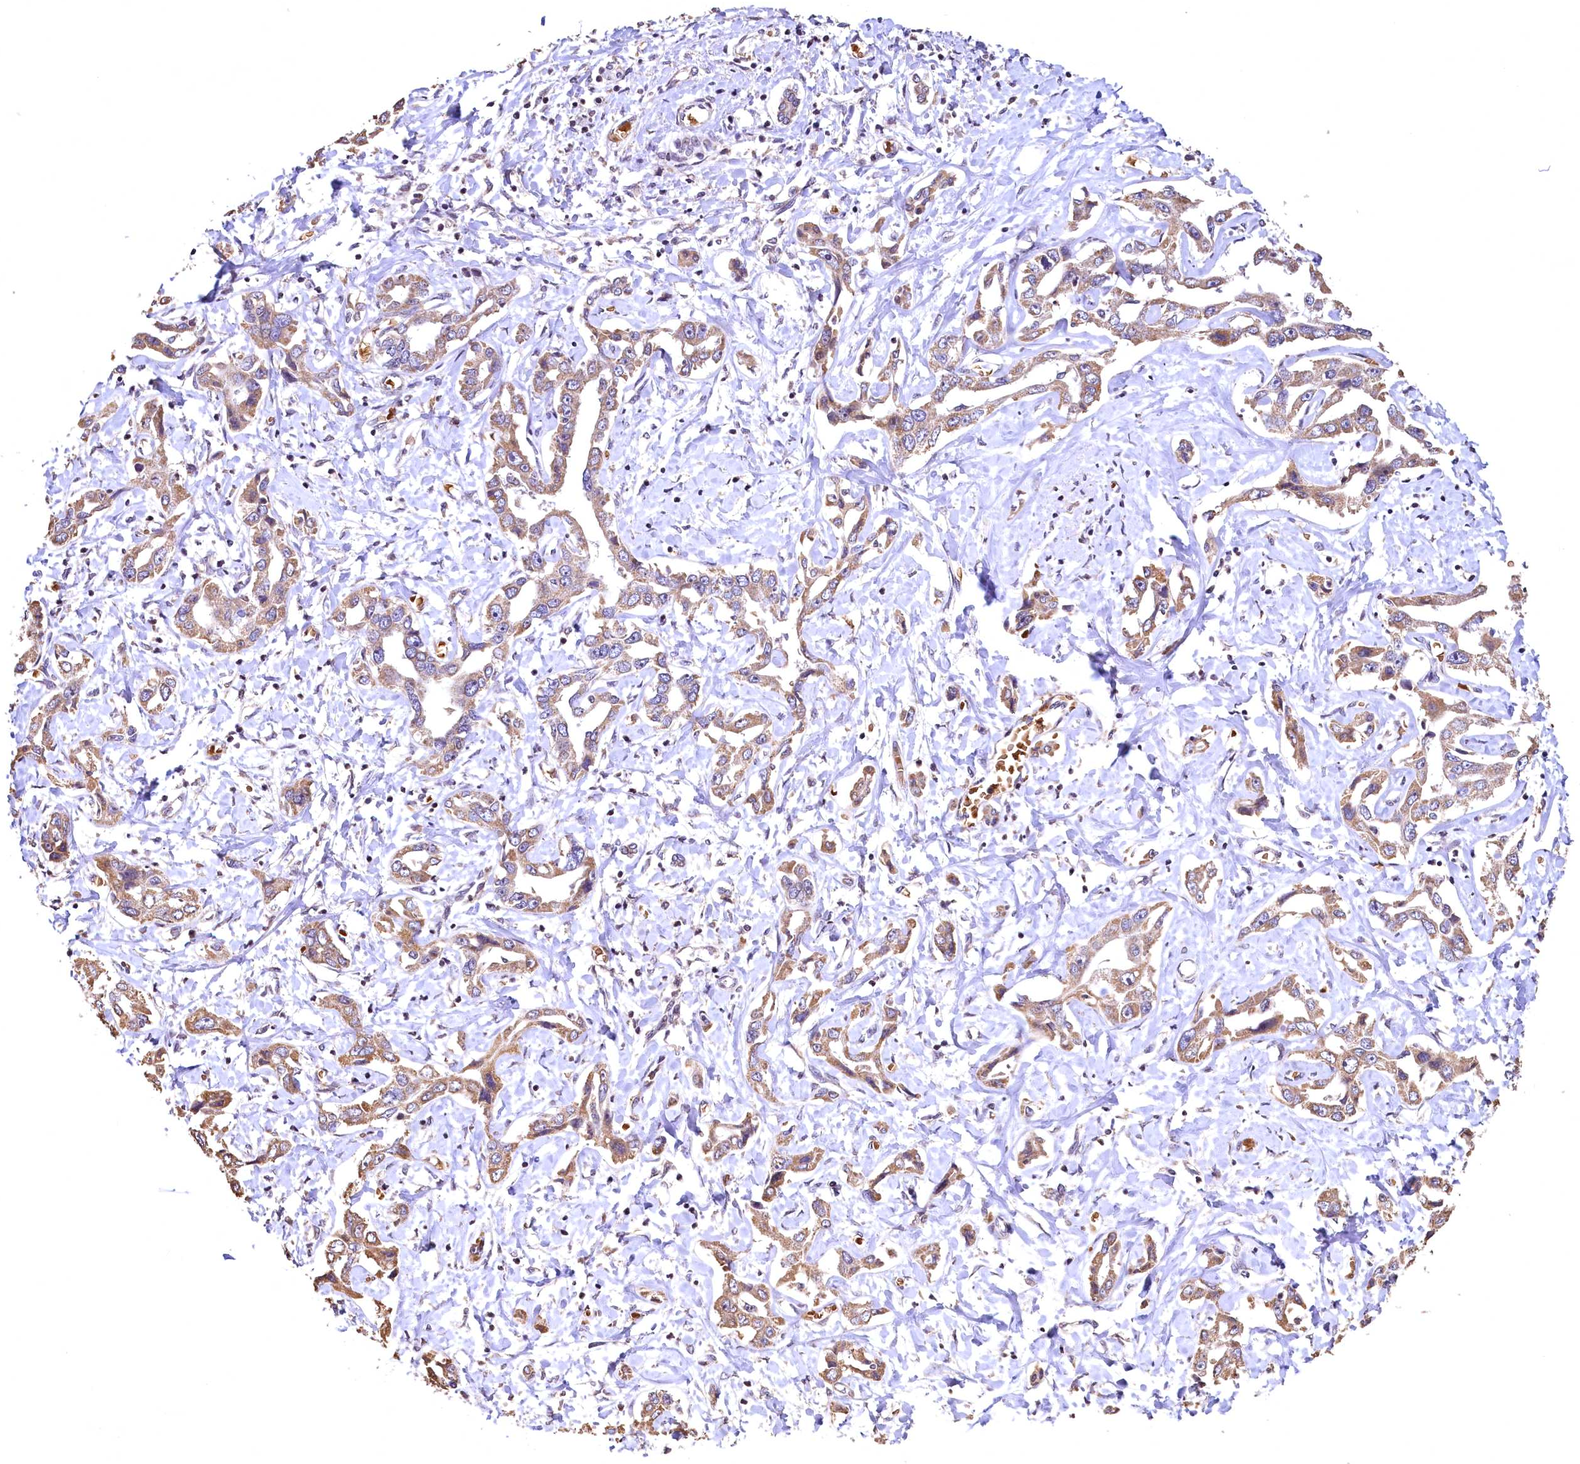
{"staining": {"intensity": "moderate", "quantity": ">75%", "location": "cytoplasmic/membranous"}, "tissue": "liver cancer", "cell_type": "Tumor cells", "image_type": "cancer", "snomed": [{"axis": "morphology", "description": "Cholangiocarcinoma"}, {"axis": "topography", "description": "Liver"}], "caption": "An image of liver cholangiocarcinoma stained for a protein exhibits moderate cytoplasmic/membranous brown staining in tumor cells.", "gene": "SPTA1", "patient": {"sex": "male", "age": 59}}